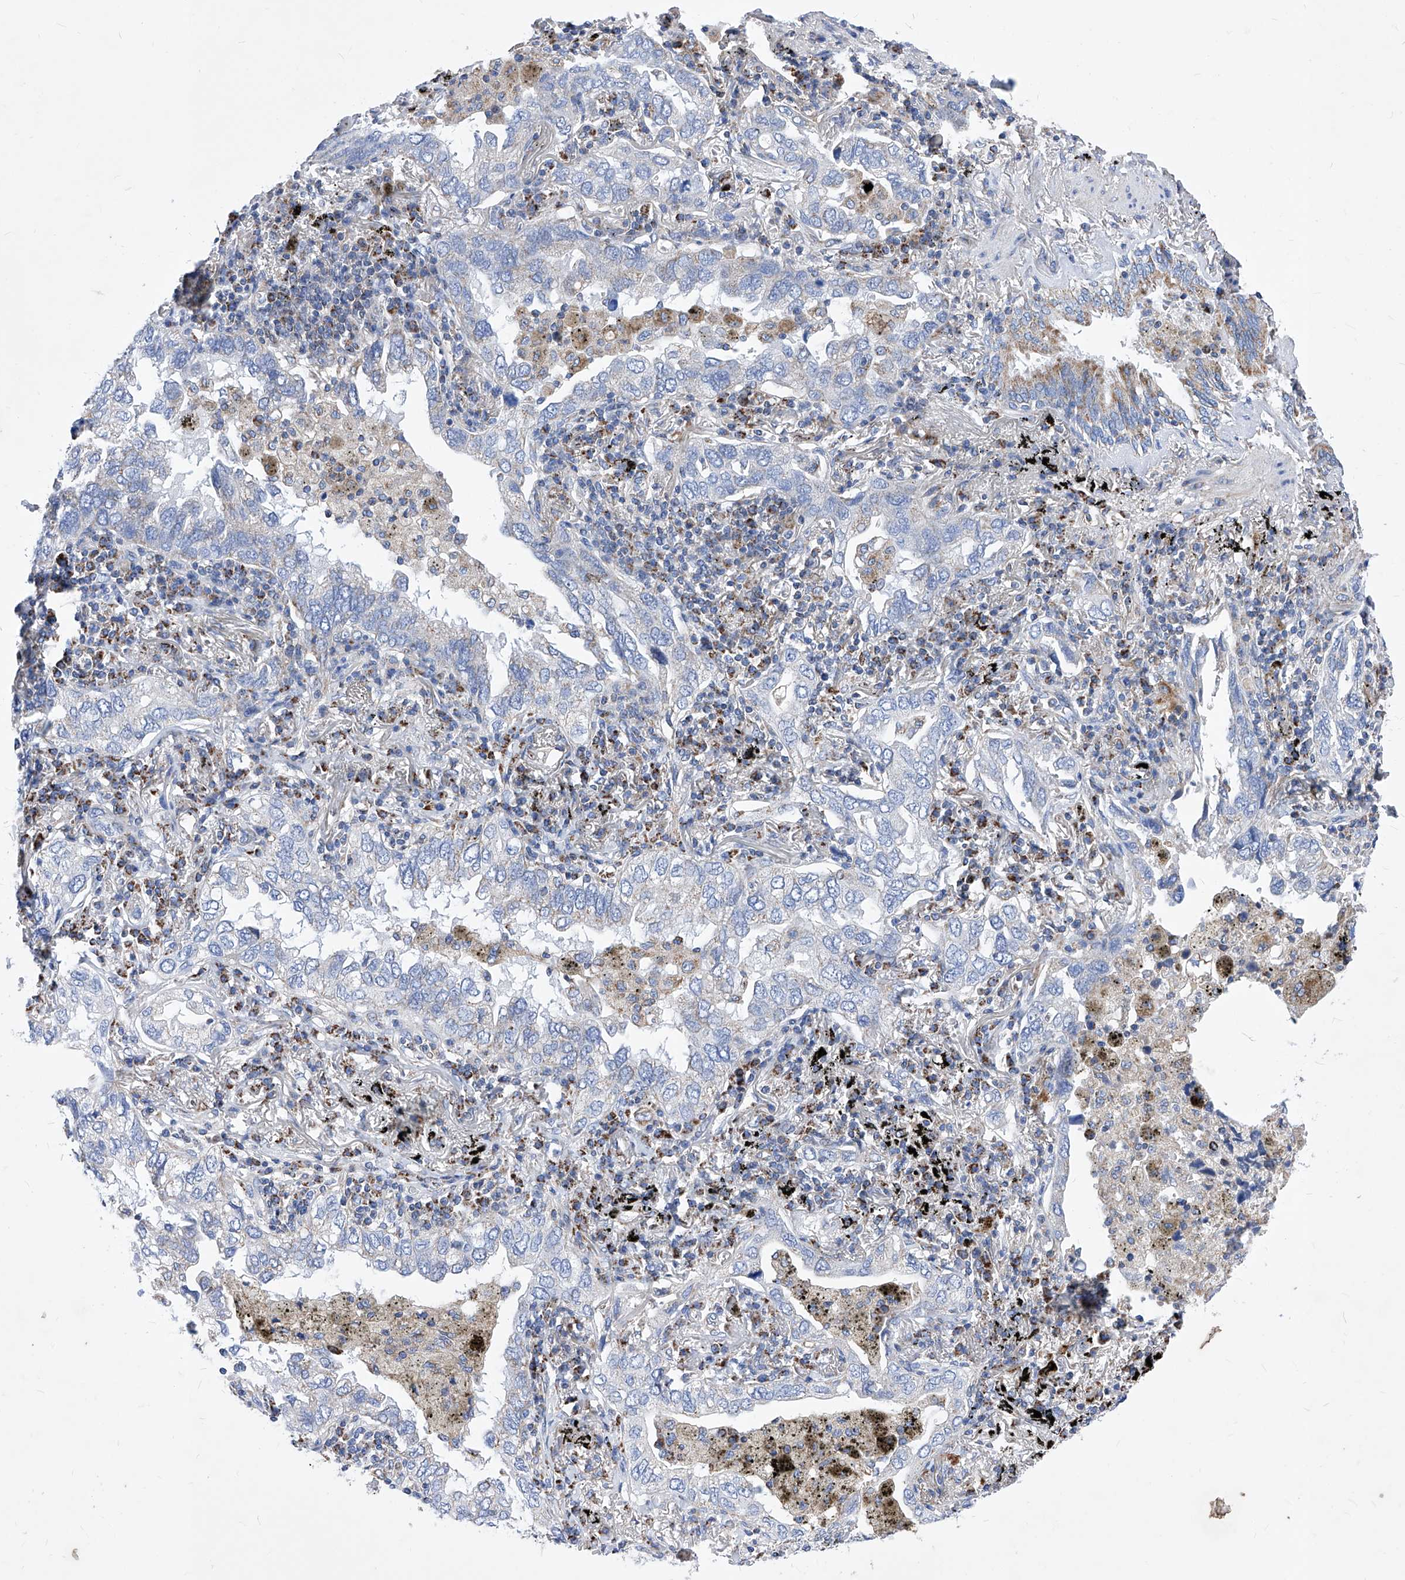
{"staining": {"intensity": "negative", "quantity": "none", "location": "none"}, "tissue": "lung cancer", "cell_type": "Tumor cells", "image_type": "cancer", "snomed": [{"axis": "morphology", "description": "Adenocarcinoma, NOS"}, {"axis": "topography", "description": "Lung"}], "caption": "Lung adenocarcinoma was stained to show a protein in brown. There is no significant positivity in tumor cells. The staining is performed using DAB brown chromogen with nuclei counter-stained in using hematoxylin.", "gene": "HRNR", "patient": {"sex": "male", "age": 65}}